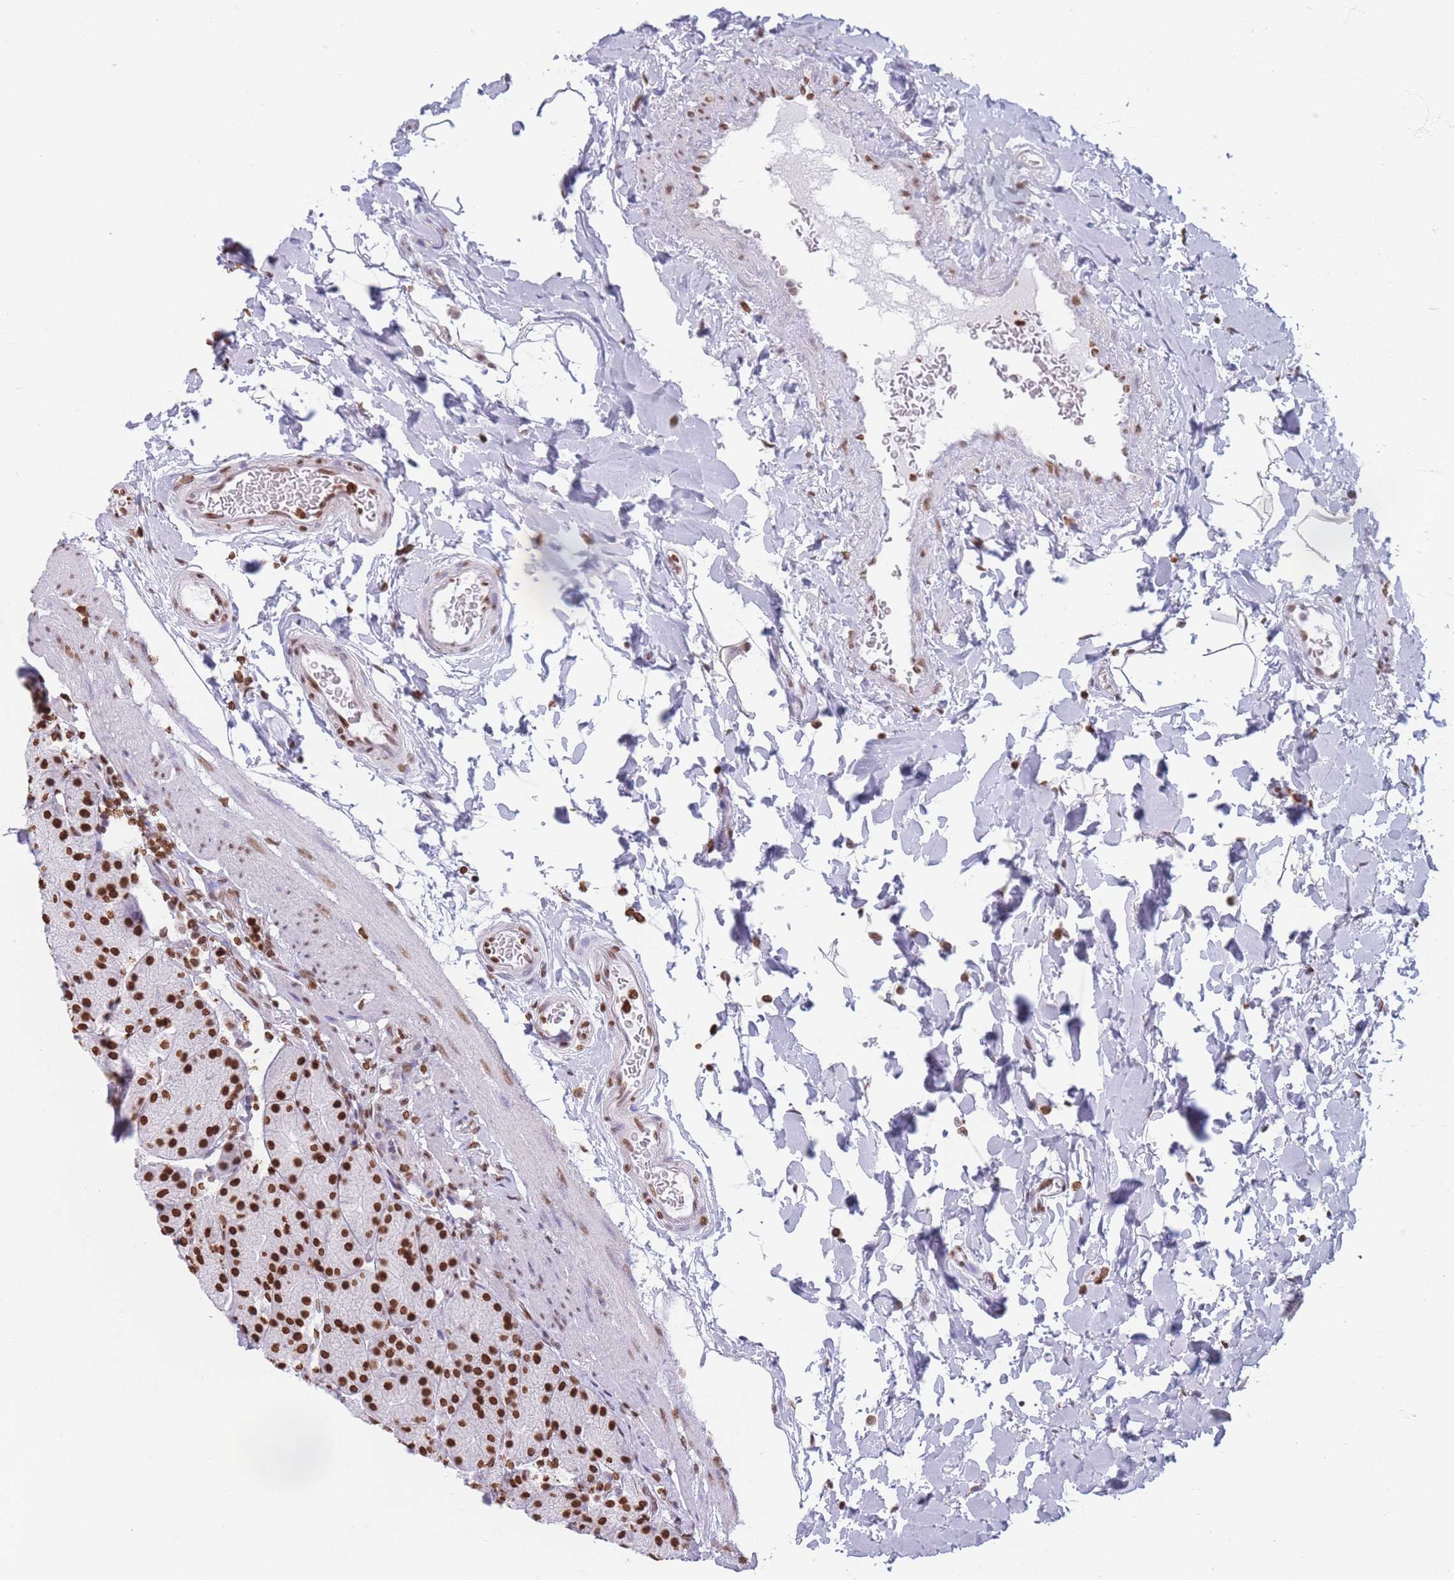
{"staining": {"intensity": "strong", "quantity": ">75%", "location": "nuclear"}, "tissue": "stomach", "cell_type": "Glandular cells", "image_type": "normal", "snomed": [{"axis": "morphology", "description": "Normal tissue, NOS"}, {"axis": "topography", "description": "Stomach, upper"}, {"axis": "topography", "description": "Stomach, lower"}], "caption": "IHC photomicrograph of benign stomach: human stomach stained using immunohistochemistry (IHC) demonstrates high levels of strong protein expression localized specifically in the nuclear of glandular cells, appearing as a nuclear brown color.", "gene": "RYK", "patient": {"sex": "male", "age": 67}}